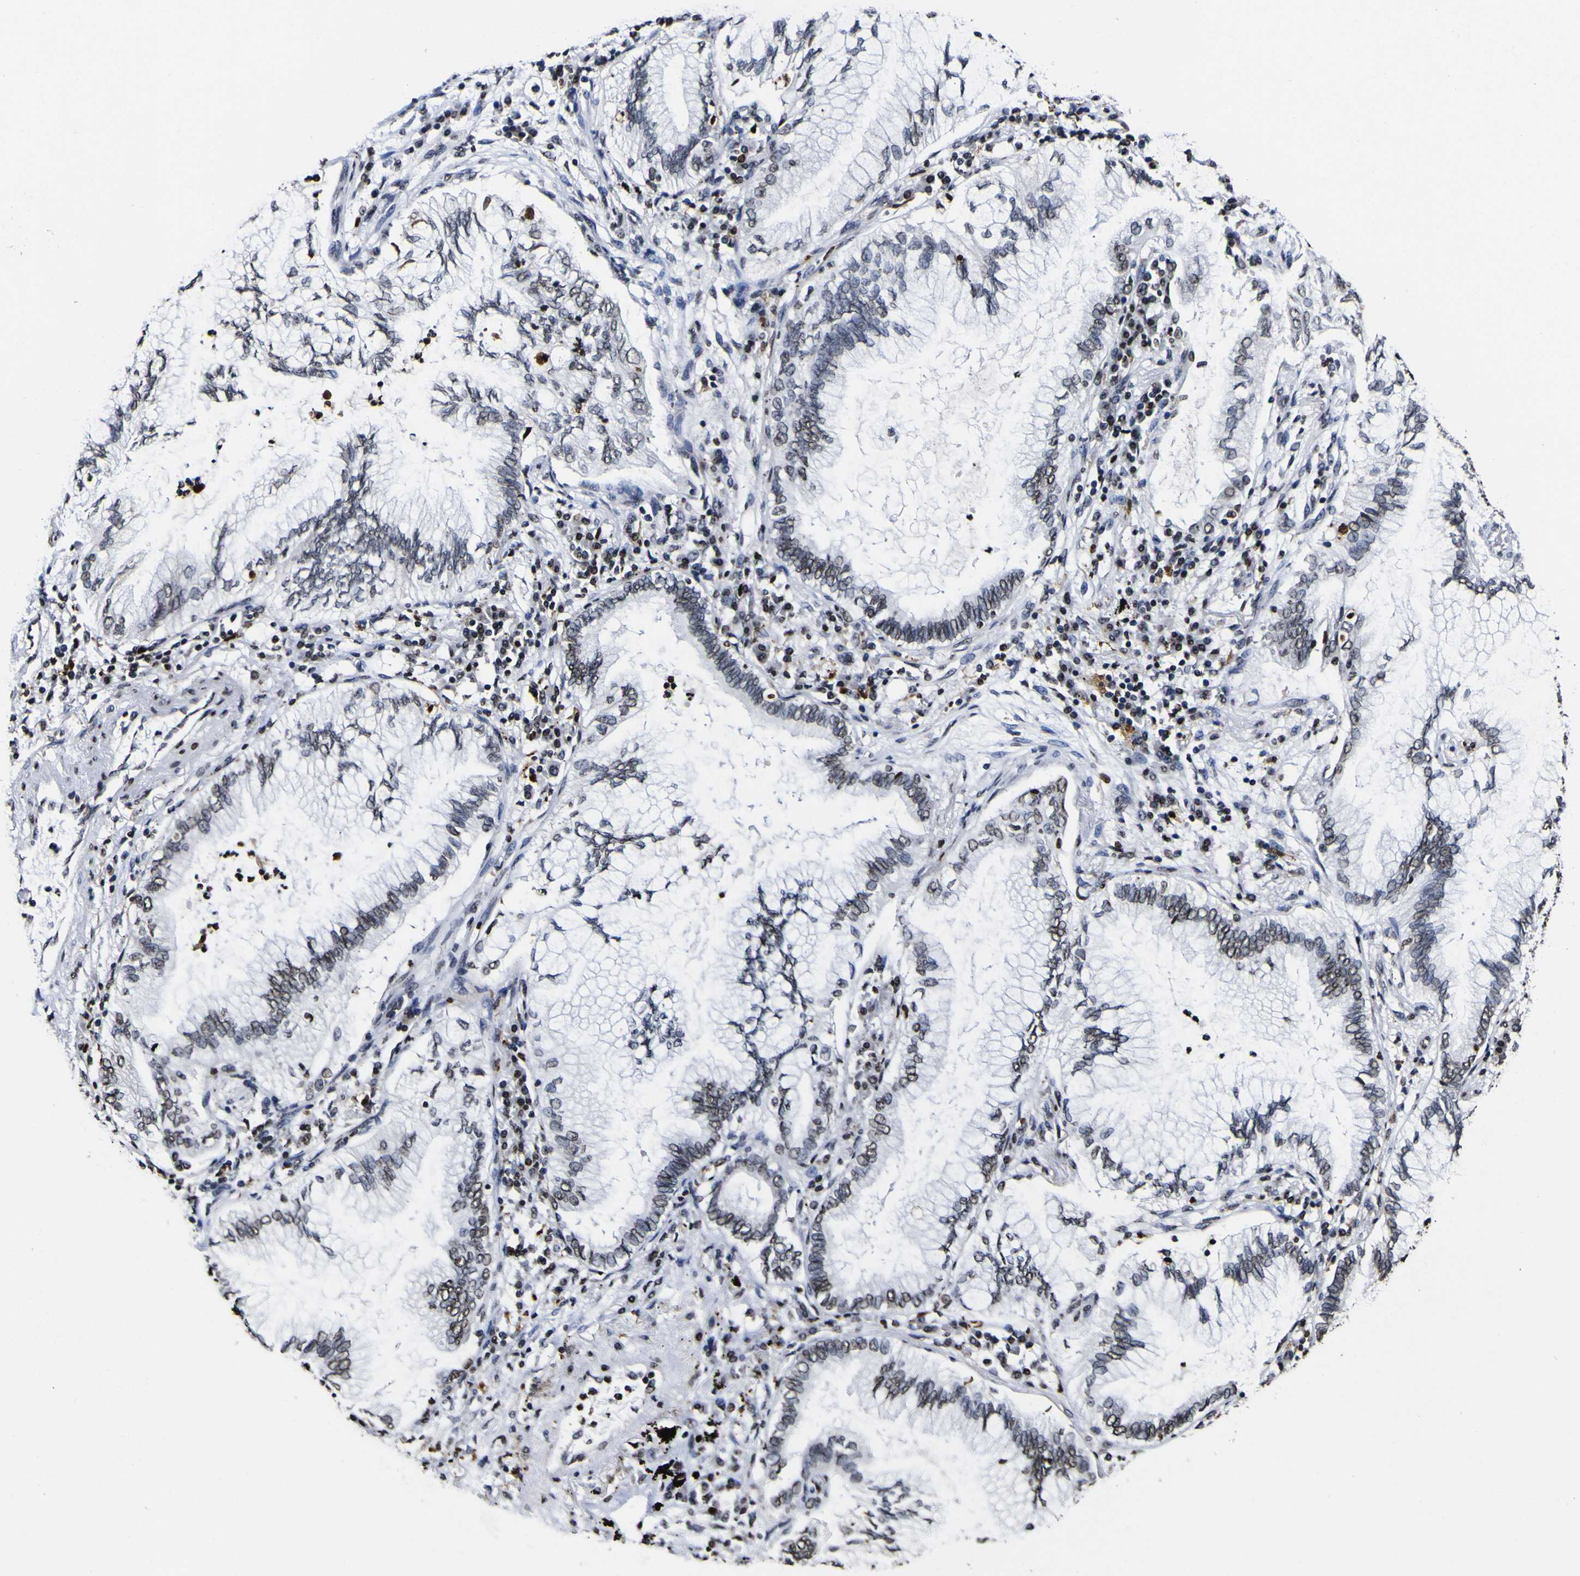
{"staining": {"intensity": "strong", "quantity": "<25%", "location": "nuclear"}, "tissue": "lung cancer", "cell_type": "Tumor cells", "image_type": "cancer", "snomed": [{"axis": "morphology", "description": "Normal tissue, NOS"}, {"axis": "morphology", "description": "Adenocarcinoma, NOS"}, {"axis": "topography", "description": "Bronchus"}, {"axis": "topography", "description": "Lung"}], "caption": "Tumor cells show medium levels of strong nuclear staining in about <25% of cells in lung cancer (adenocarcinoma).", "gene": "PIAS1", "patient": {"sex": "female", "age": 70}}